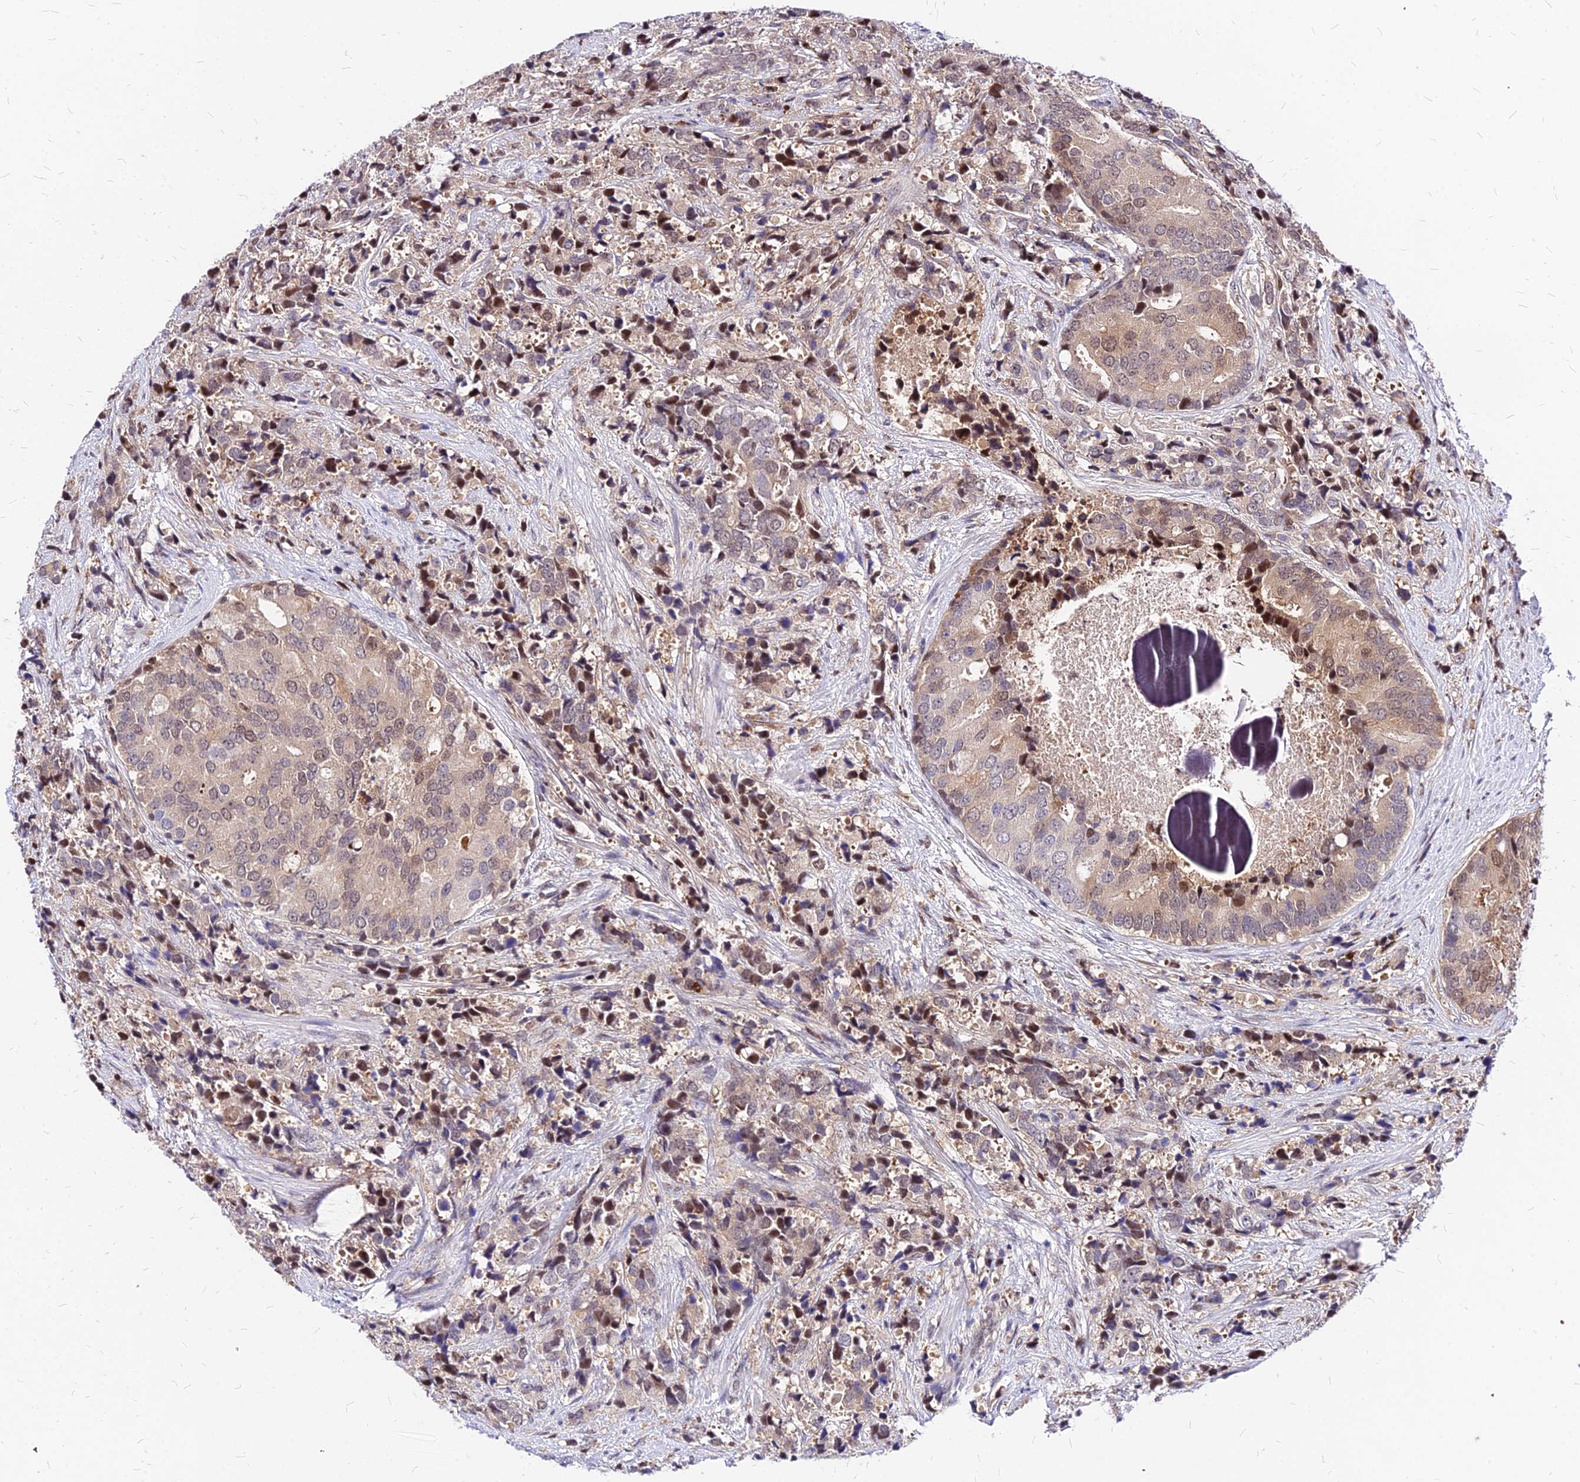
{"staining": {"intensity": "weak", "quantity": "<25%", "location": "nuclear"}, "tissue": "prostate cancer", "cell_type": "Tumor cells", "image_type": "cancer", "snomed": [{"axis": "morphology", "description": "Adenocarcinoma, High grade"}, {"axis": "topography", "description": "Prostate"}], "caption": "The IHC image has no significant expression in tumor cells of prostate adenocarcinoma (high-grade) tissue. (DAB (3,3'-diaminobenzidine) immunohistochemistry visualized using brightfield microscopy, high magnification).", "gene": "PAXX", "patient": {"sex": "male", "age": 62}}